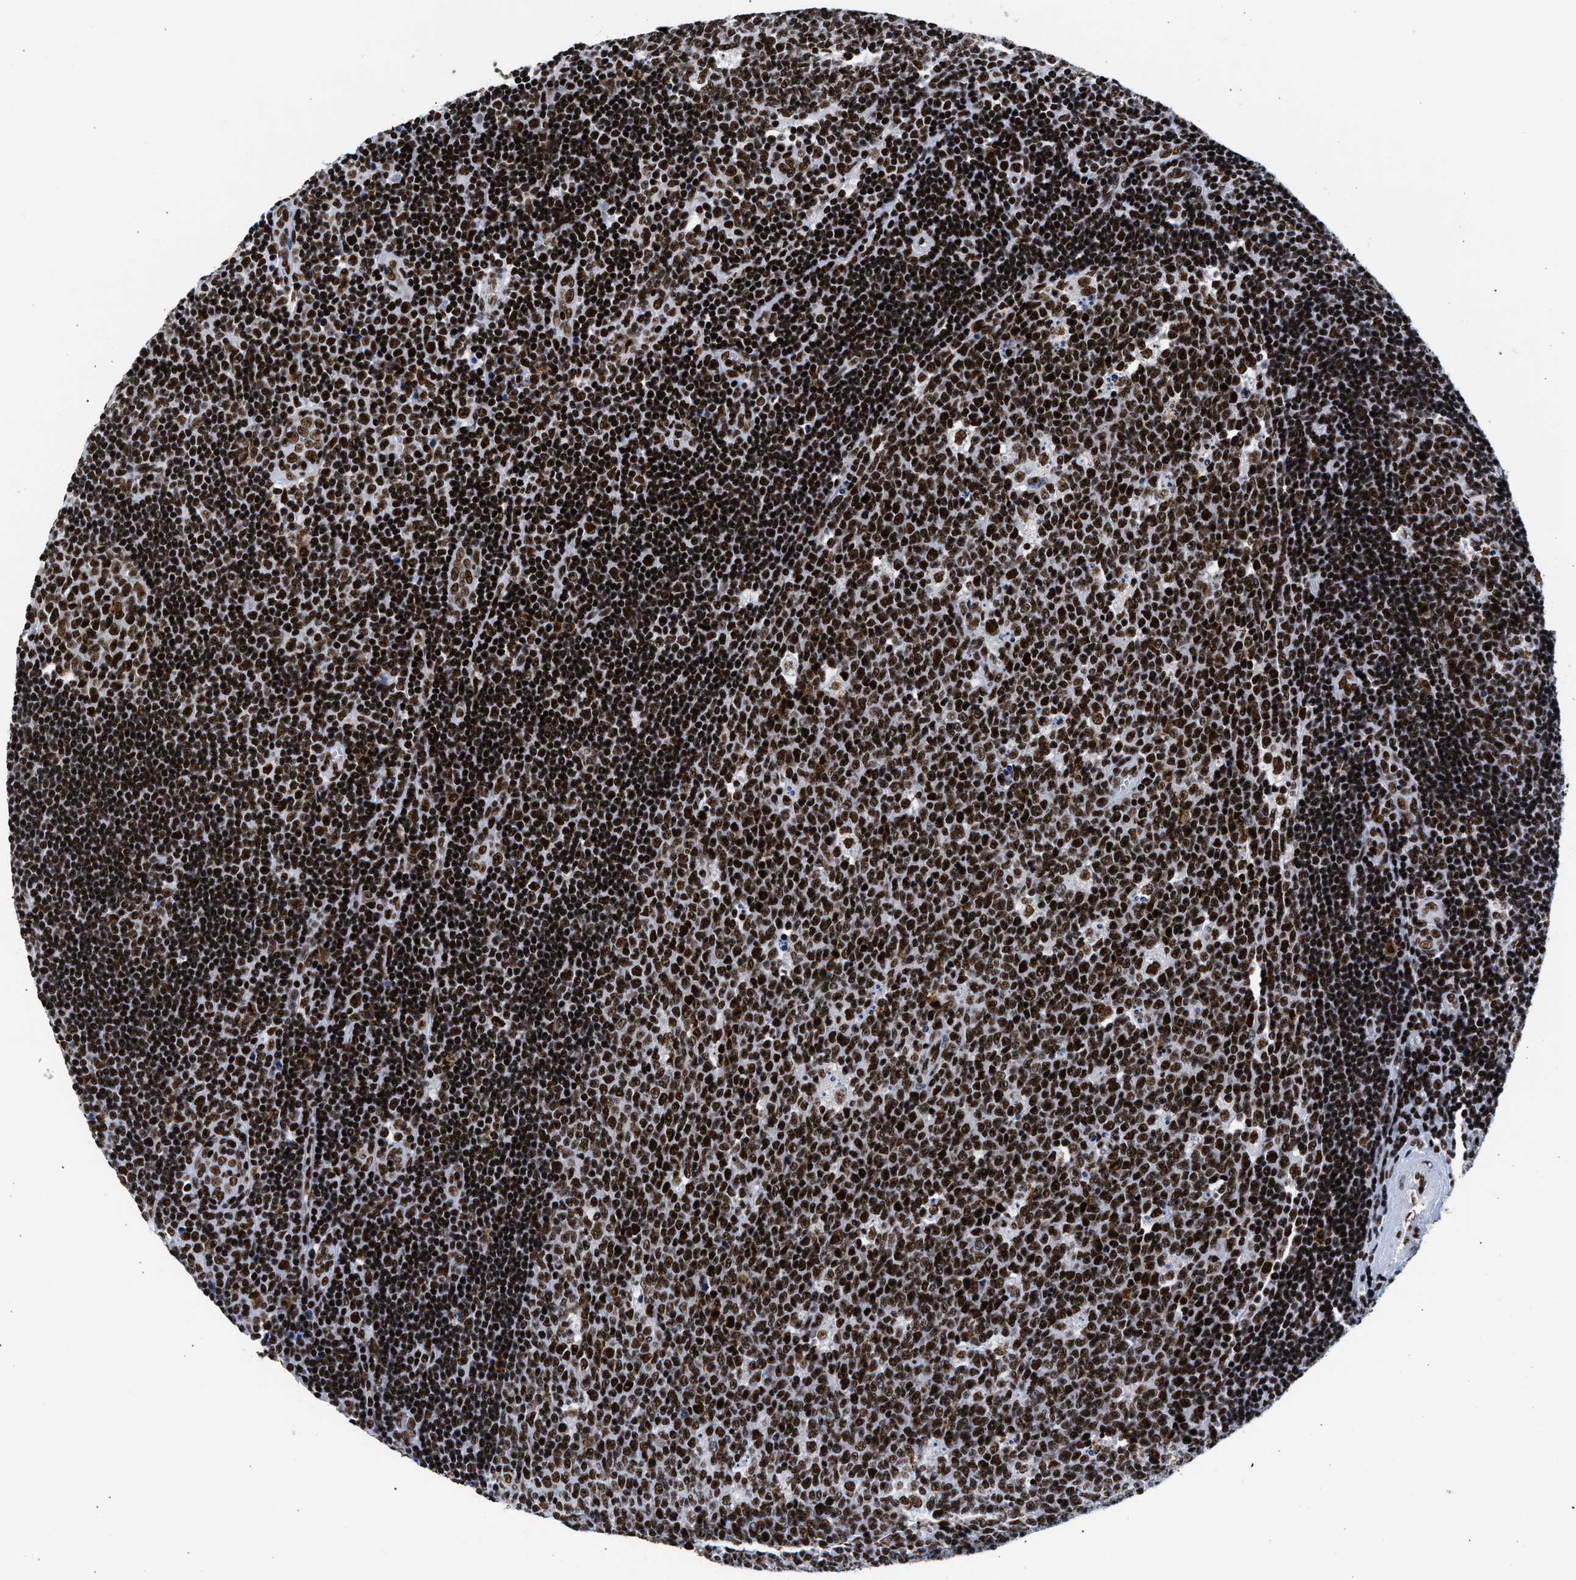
{"staining": {"intensity": "strong", "quantity": ">75%", "location": "nuclear"}, "tissue": "lymph node", "cell_type": "Germinal center cells", "image_type": "normal", "snomed": [{"axis": "morphology", "description": "Normal tissue, NOS"}, {"axis": "topography", "description": "Lymph node"}, {"axis": "topography", "description": "Salivary gland"}], "caption": "IHC histopathology image of normal human lymph node stained for a protein (brown), which demonstrates high levels of strong nuclear positivity in approximately >75% of germinal center cells.", "gene": "RAD21", "patient": {"sex": "male", "age": 8}}